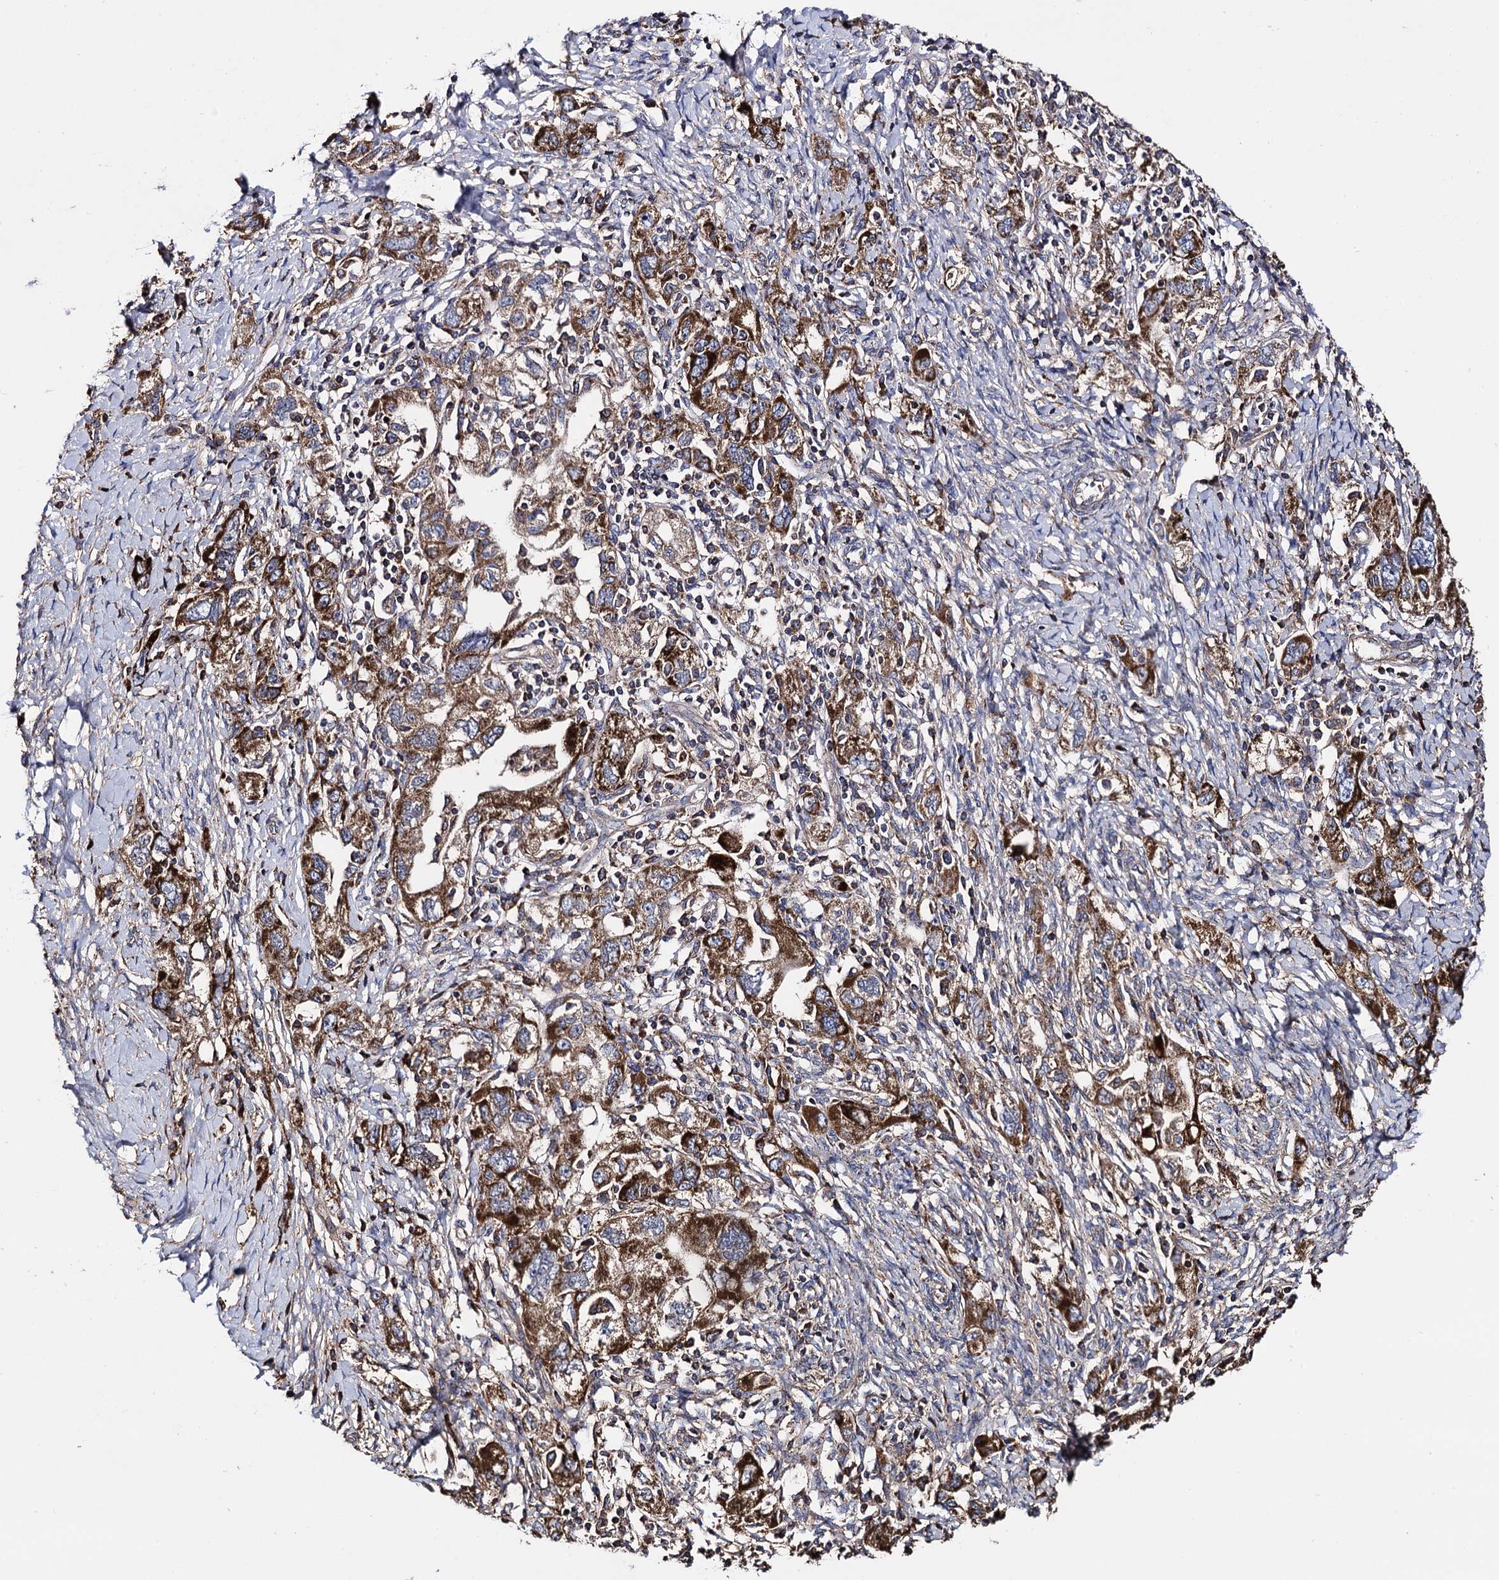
{"staining": {"intensity": "strong", "quantity": ">75%", "location": "cytoplasmic/membranous"}, "tissue": "ovarian cancer", "cell_type": "Tumor cells", "image_type": "cancer", "snomed": [{"axis": "morphology", "description": "Carcinoma, NOS"}, {"axis": "morphology", "description": "Cystadenocarcinoma, serous, NOS"}, {"axis": "topography", "description": "Ovary"}], "caption": "Approximately >75% of tumor cells in ovarian cancer show strong cytoplasmic/membranous protein staining as visualized by brown immunohistochemical staining.", "gene": "IQCH", "patient": {"sex": "female", "age": 69}}